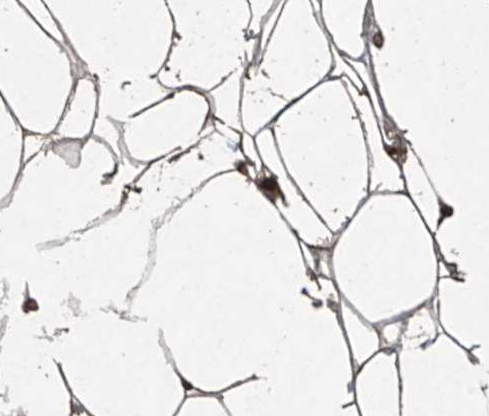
{"staining": {"intensity": "strong", "quantity": ">75%", "location": "cytoplasmic/membranous"}, "tissue": "adipose tissue", "cell_type": "Adipocytes", "image_type": "normal", "snomed": [{"axis": "morphology", "description": "Normal tissue, NOS"}, {"axis": "topography", "description": "Breast"}], "caption": "Protein expression analysis of benign human adipose tissue reveals strong cytoplasmic/membranous expression in about >75% of adipocytes. Ihc stains the protein in brown and the nuclei are stained blue.", "gene": "PGPEP1", "patient": {"sex": "female", "age": 23}}